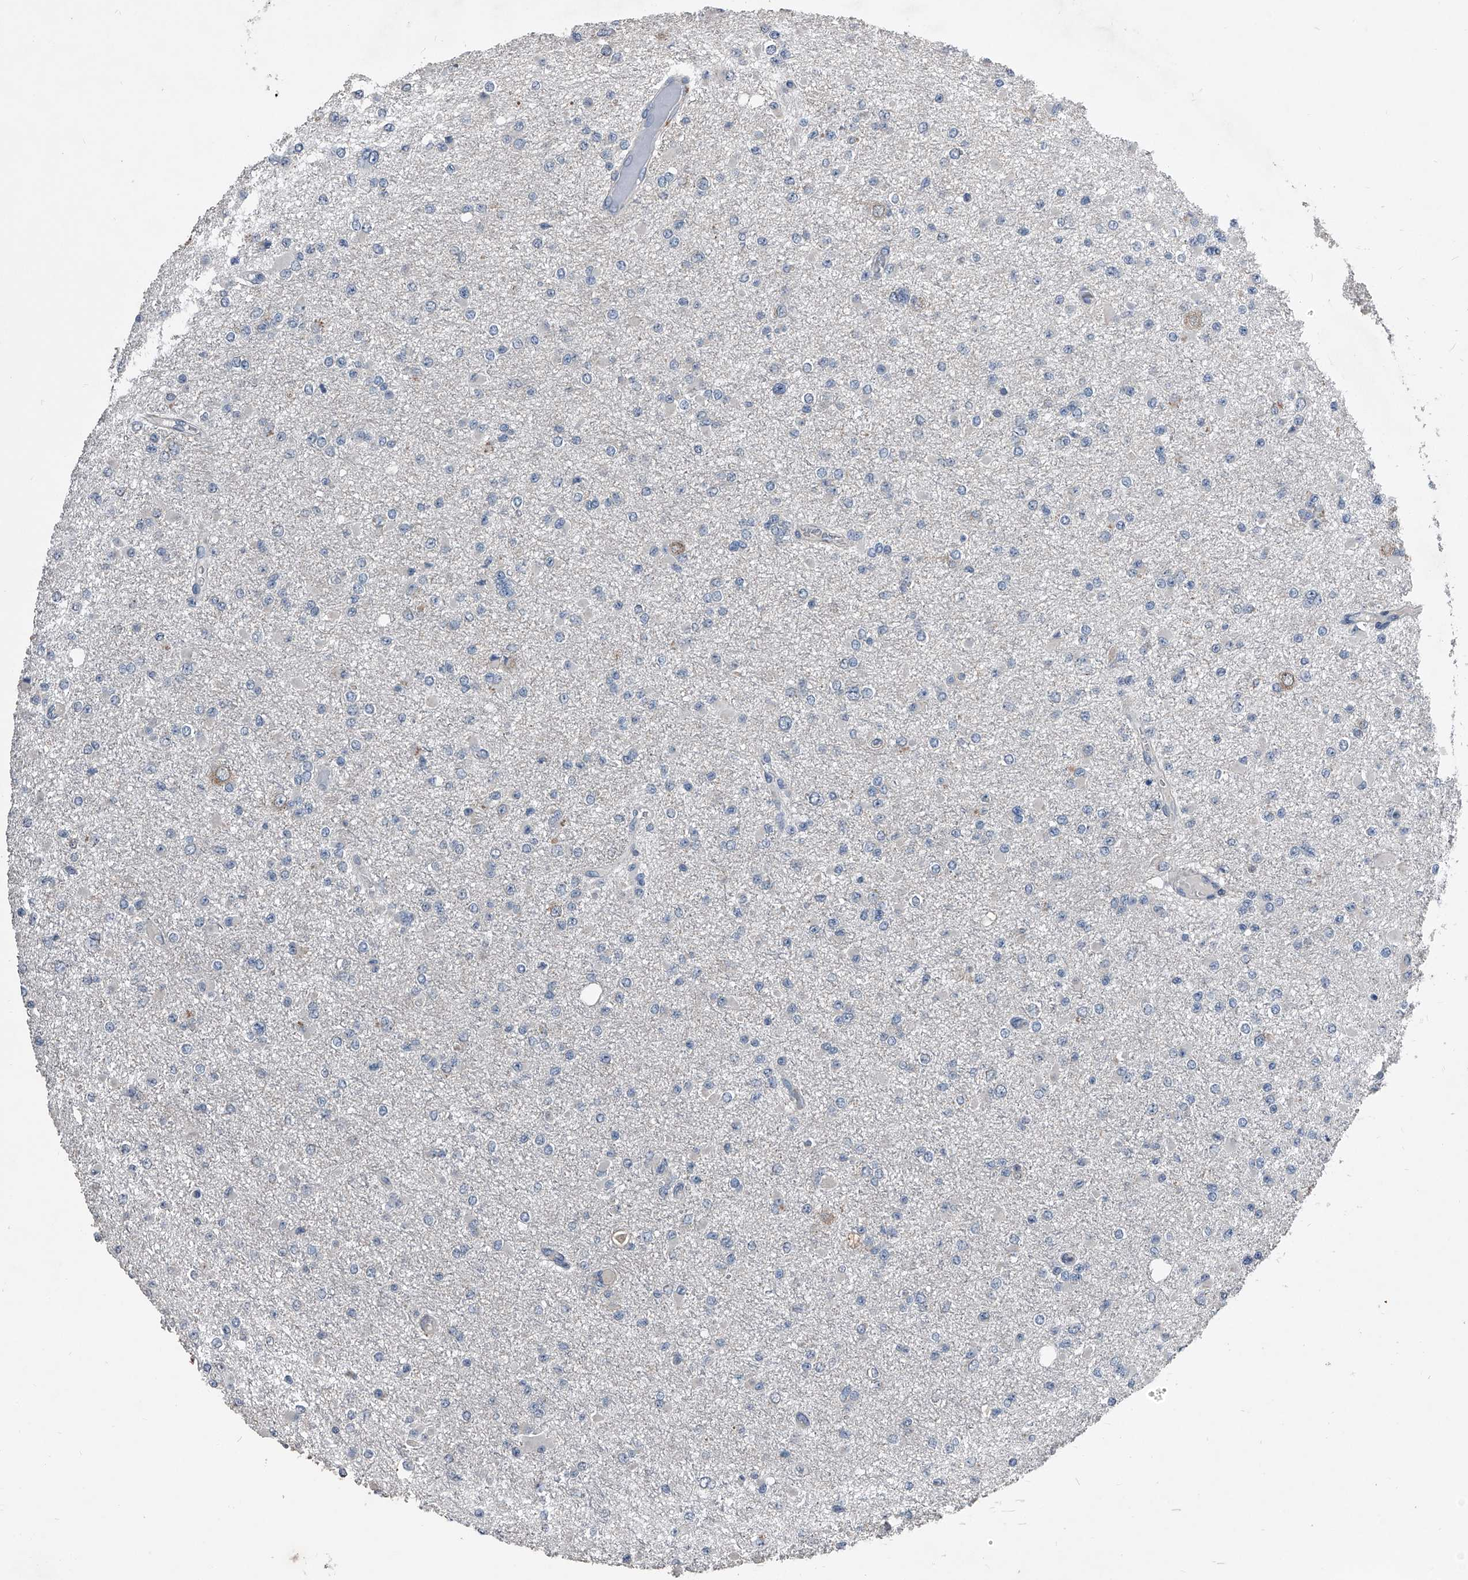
{"staining": {"intensity": "negative", "quantity": "none", "location": "none"}, "tissue": "glioma", "cell_type": "Tumor cells", "image_type": "cancer", "snomed": [{"axis": "morphology", "description": "Glioma, malignant, Low grade"}, {"axis": "topography", "description": "Brain"}], "caption": "Immunohistochemistry of malignant glioma (low-grade) shows no positivity in tumor cells.", "gene": "PHACTR1", "patient": {"sex": "female", "age": 22}}